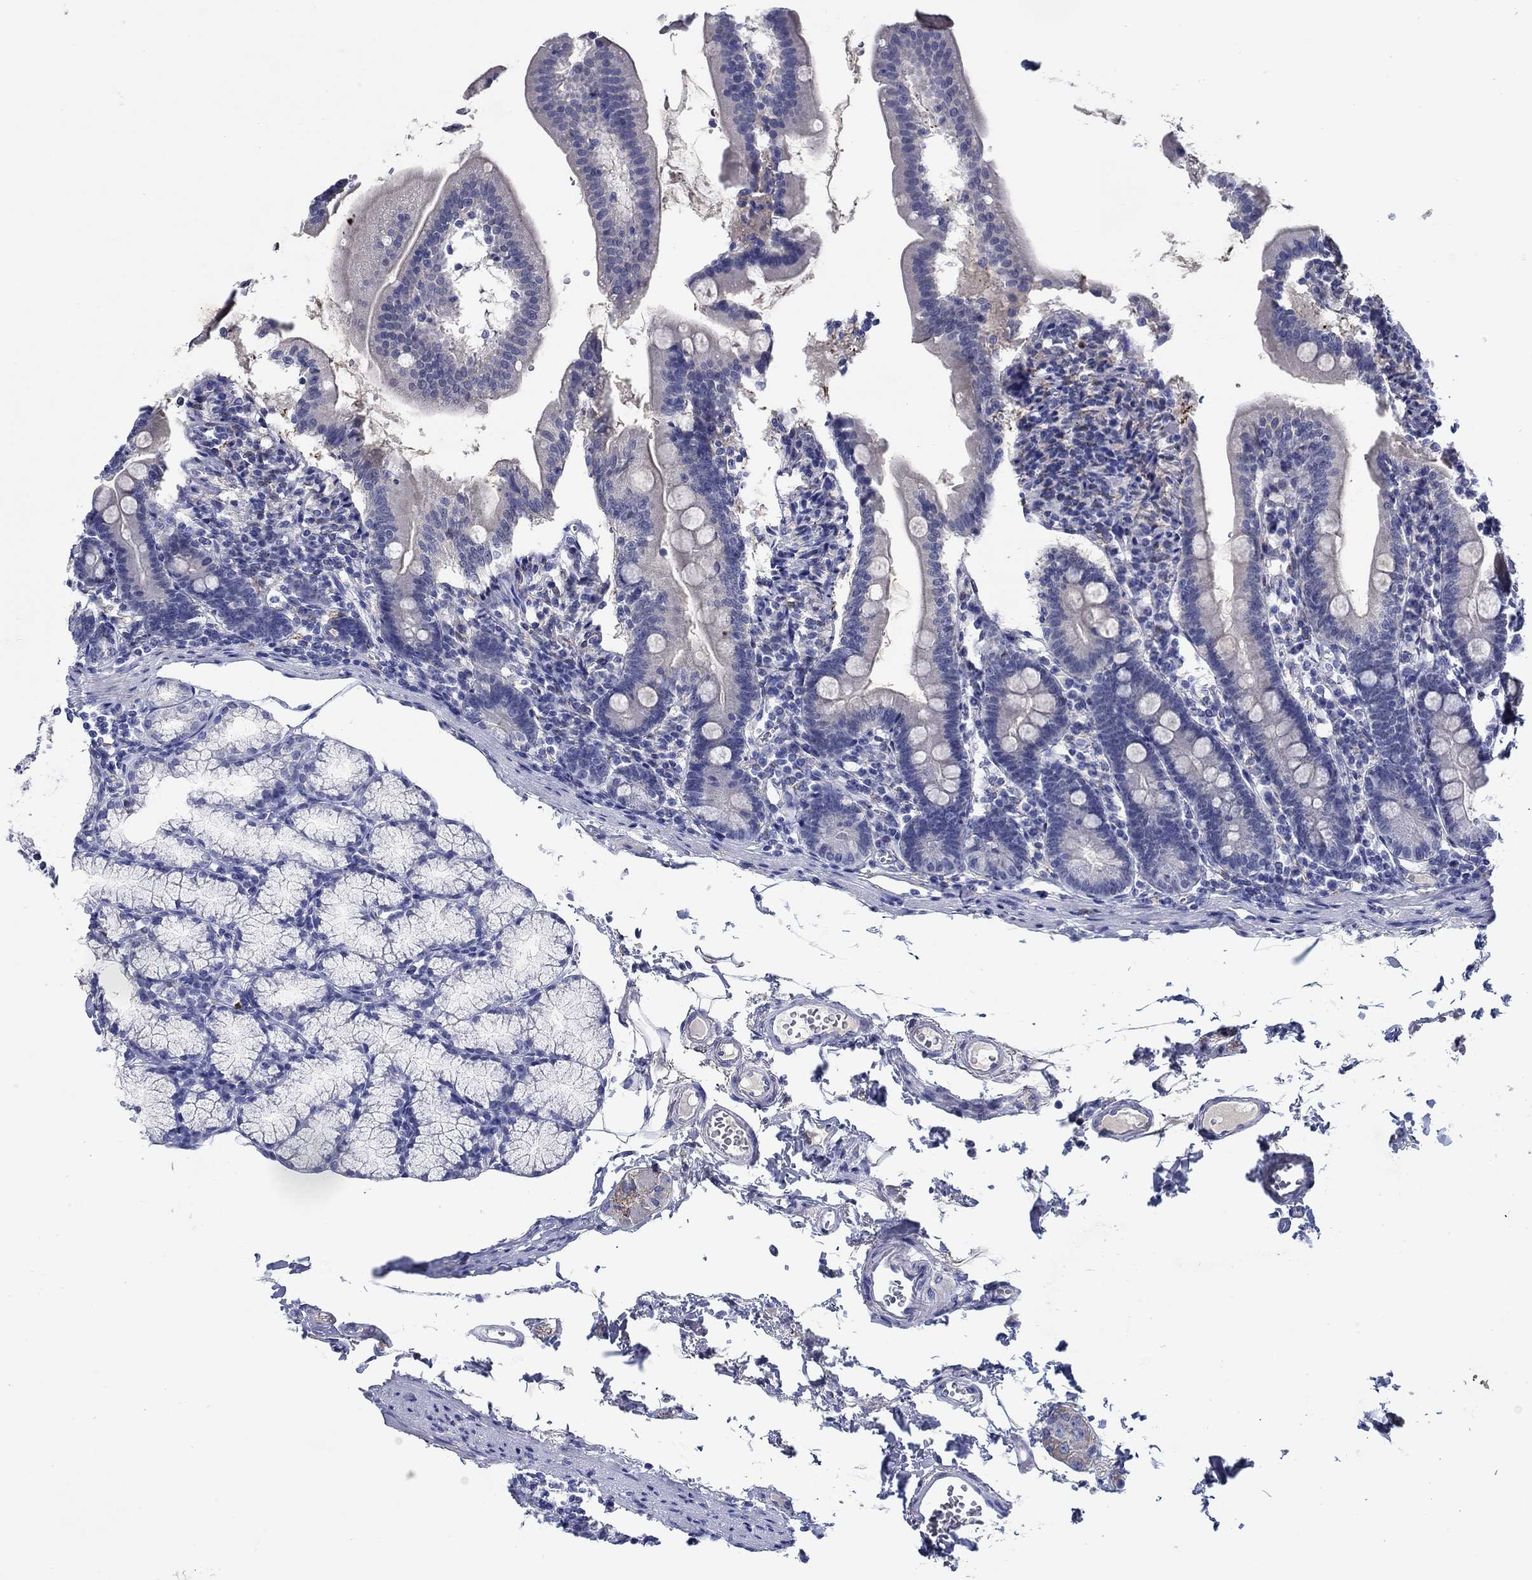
{"staining": {"intensity": "negative", "quantity": "none", "location": "none"}, "tissue": "duodenum", "cell_type": "Glandular cells", "image_type": "normal", "snomed": [{"axis": "morphology", "description": "Normal tissue, NOS"}, {"axis": "topography", "description": "Duodenum"}], "caption": "Glandular cells show no significant staining in unremarkable duodenum. (Brightfield microscopy of DAB (3,3'-diaminobenzidine) IHC at high magnification).", "gene": "MC2R", "patient": {"sex": "female", "age": 67}}